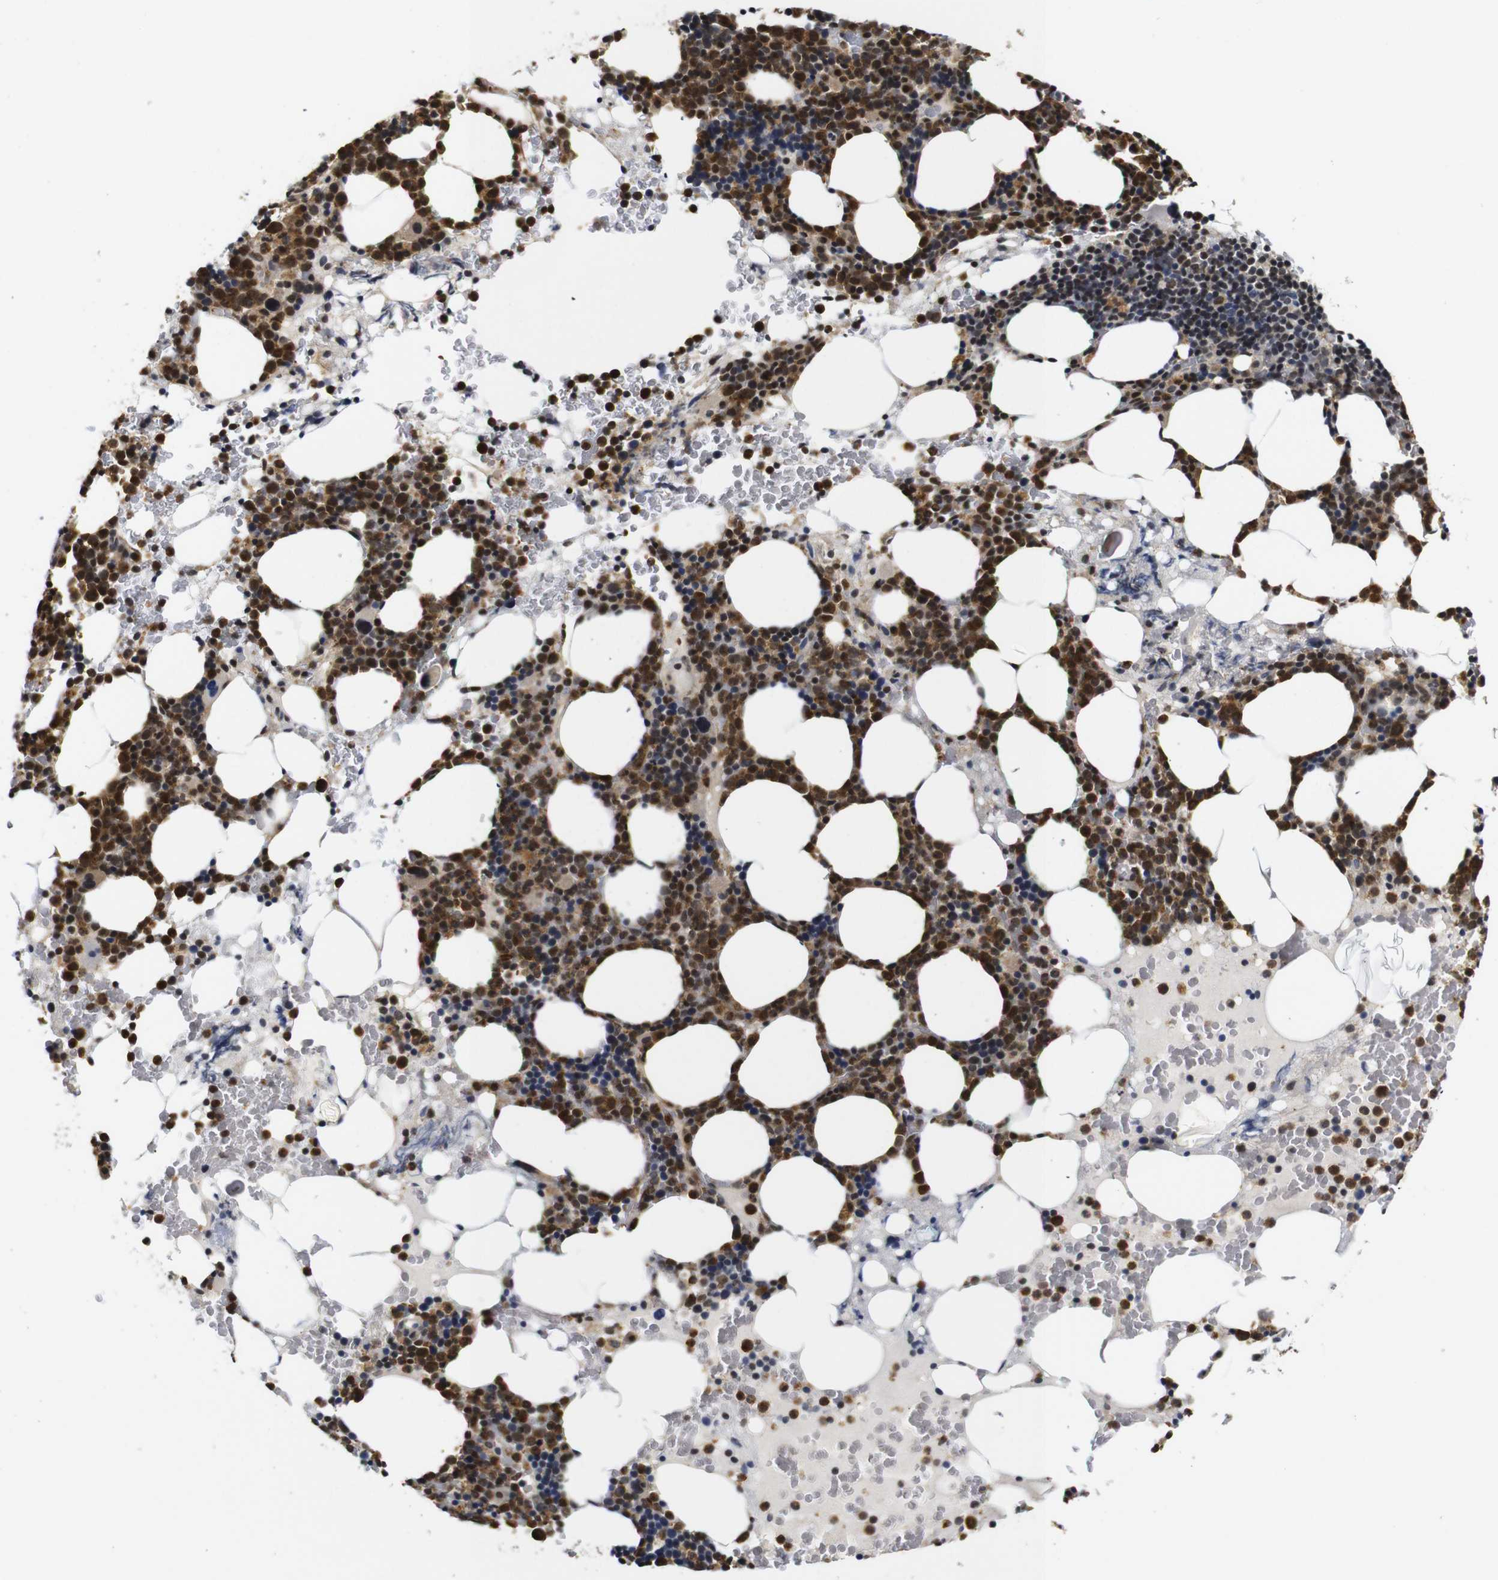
{"staining": {"intensity": "moderate", "quantity": ">75%", "location": "cytoplasmic/membranous,nuclear"}, "tissue": "bone marrow", "cell_type": "Hematopoietic cells", "image_type": "normal", "snomed": [{"axis": "morphology", "description": "Normal tissue, NOS"}, {"axis": "morphology", "description": "Inflammation, NOS"}, {"axis": "topography", "description": "Bone marrow"}], "caption": "IHC (DAB) staining of benign human bone marrow displays moderate cytoplasmic/membranous,nuclear protein positivity in about >75% of hematopoietic cells. (DAB = brown stain, brightfield microscopy at high magnification).", "gene": "NTRK3", "patient": {"sex": "female", "age": 84}}